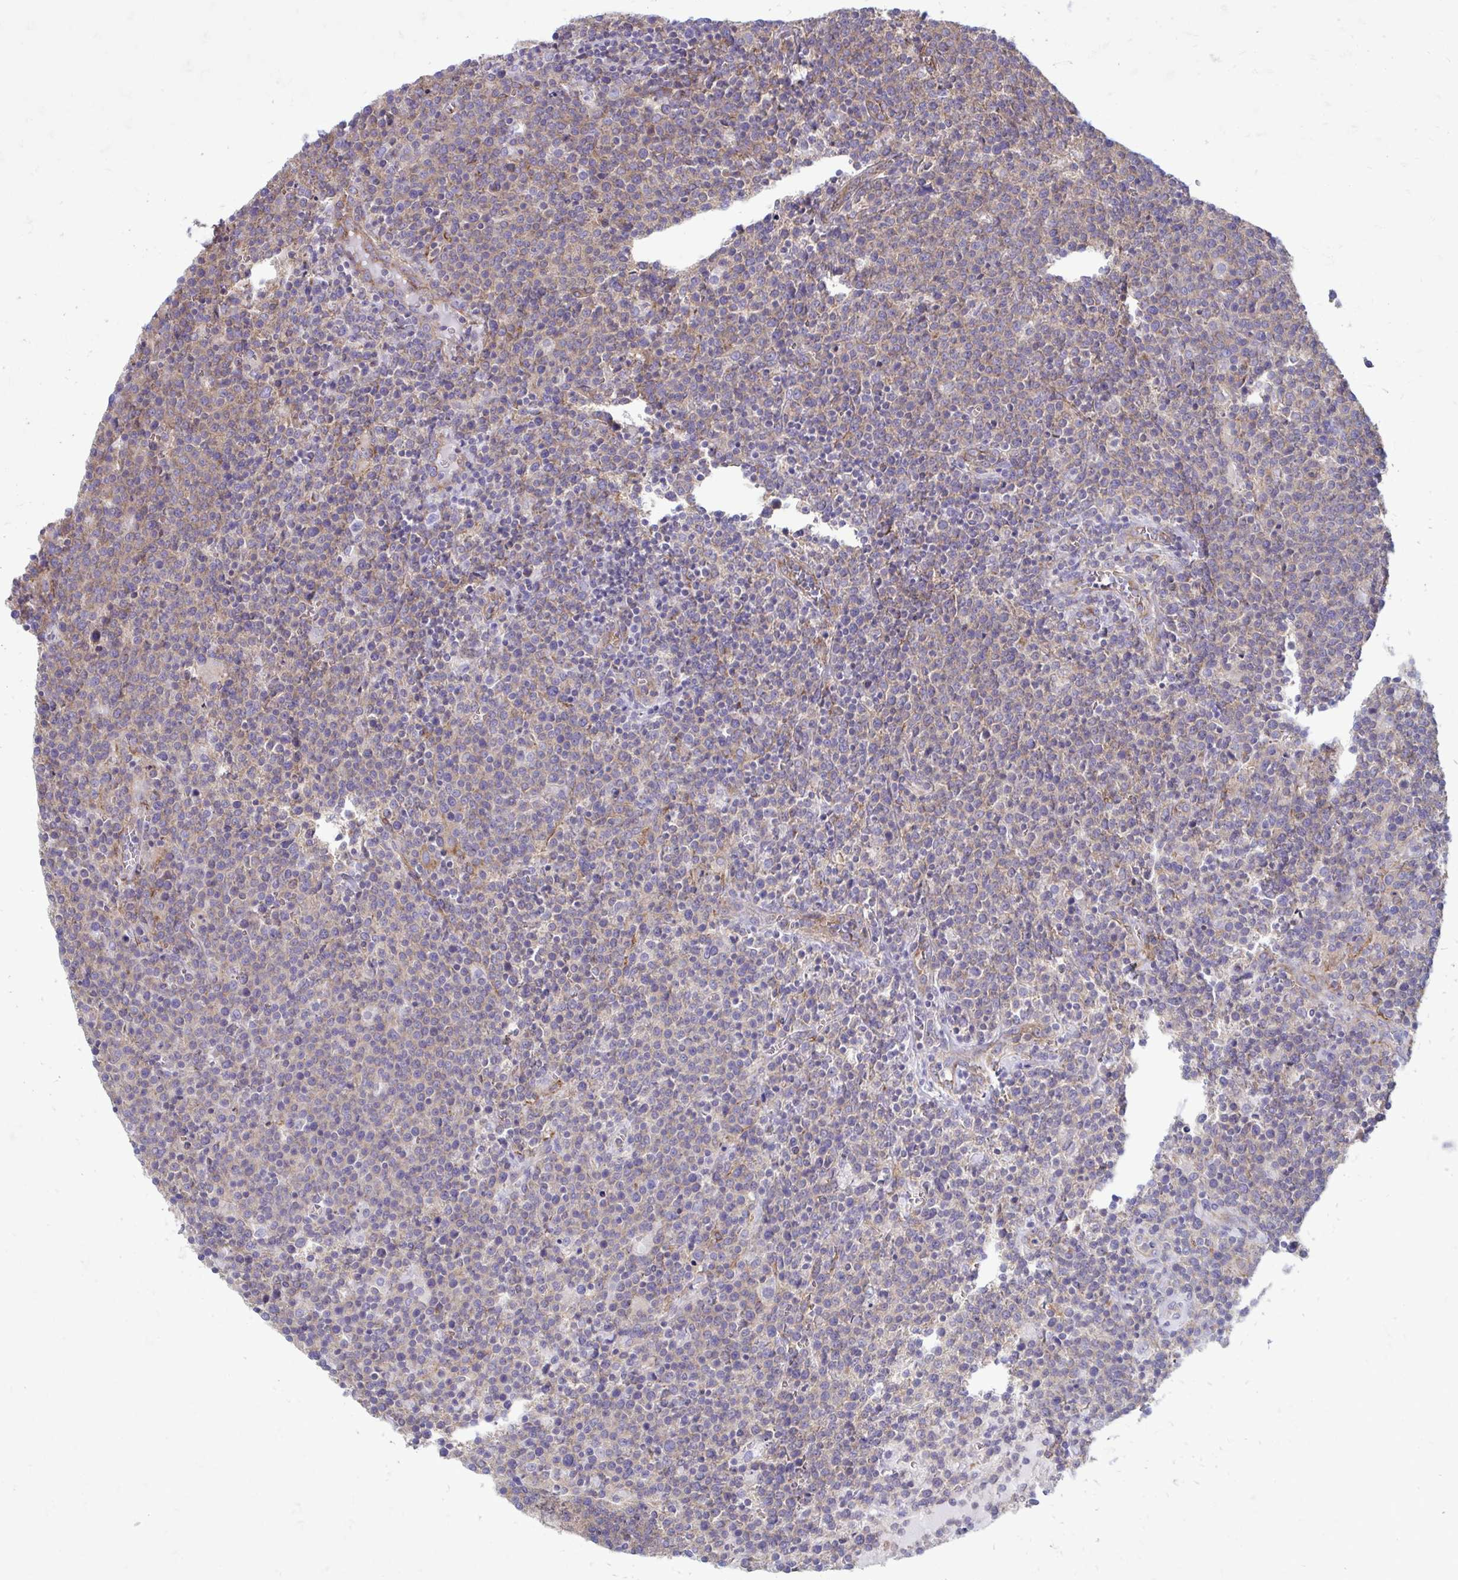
{"staining": {"intensity": "weak", "quantity": "<25%", "location": "cytoplasmic/membranous"}, "tissue": "lymphoma", "cell_type": "Tumor cells", "image_type": "cancer", "snomed": [{"axis": "morphology", "description": "Malignant lymphoma, non-Hodgkin's type, High grade"}, {"axis": "topography", "description": "Lymph node"}], "caption": "Immunohistochemistry of lymphoma demonstrates no positivity in tumor cells. (DAB (3,3'-diaminobenzidine) IHC with hematoxylin counter stain).", "gene": "CLTA", "patient": {"sex": "male", "age": 61}}